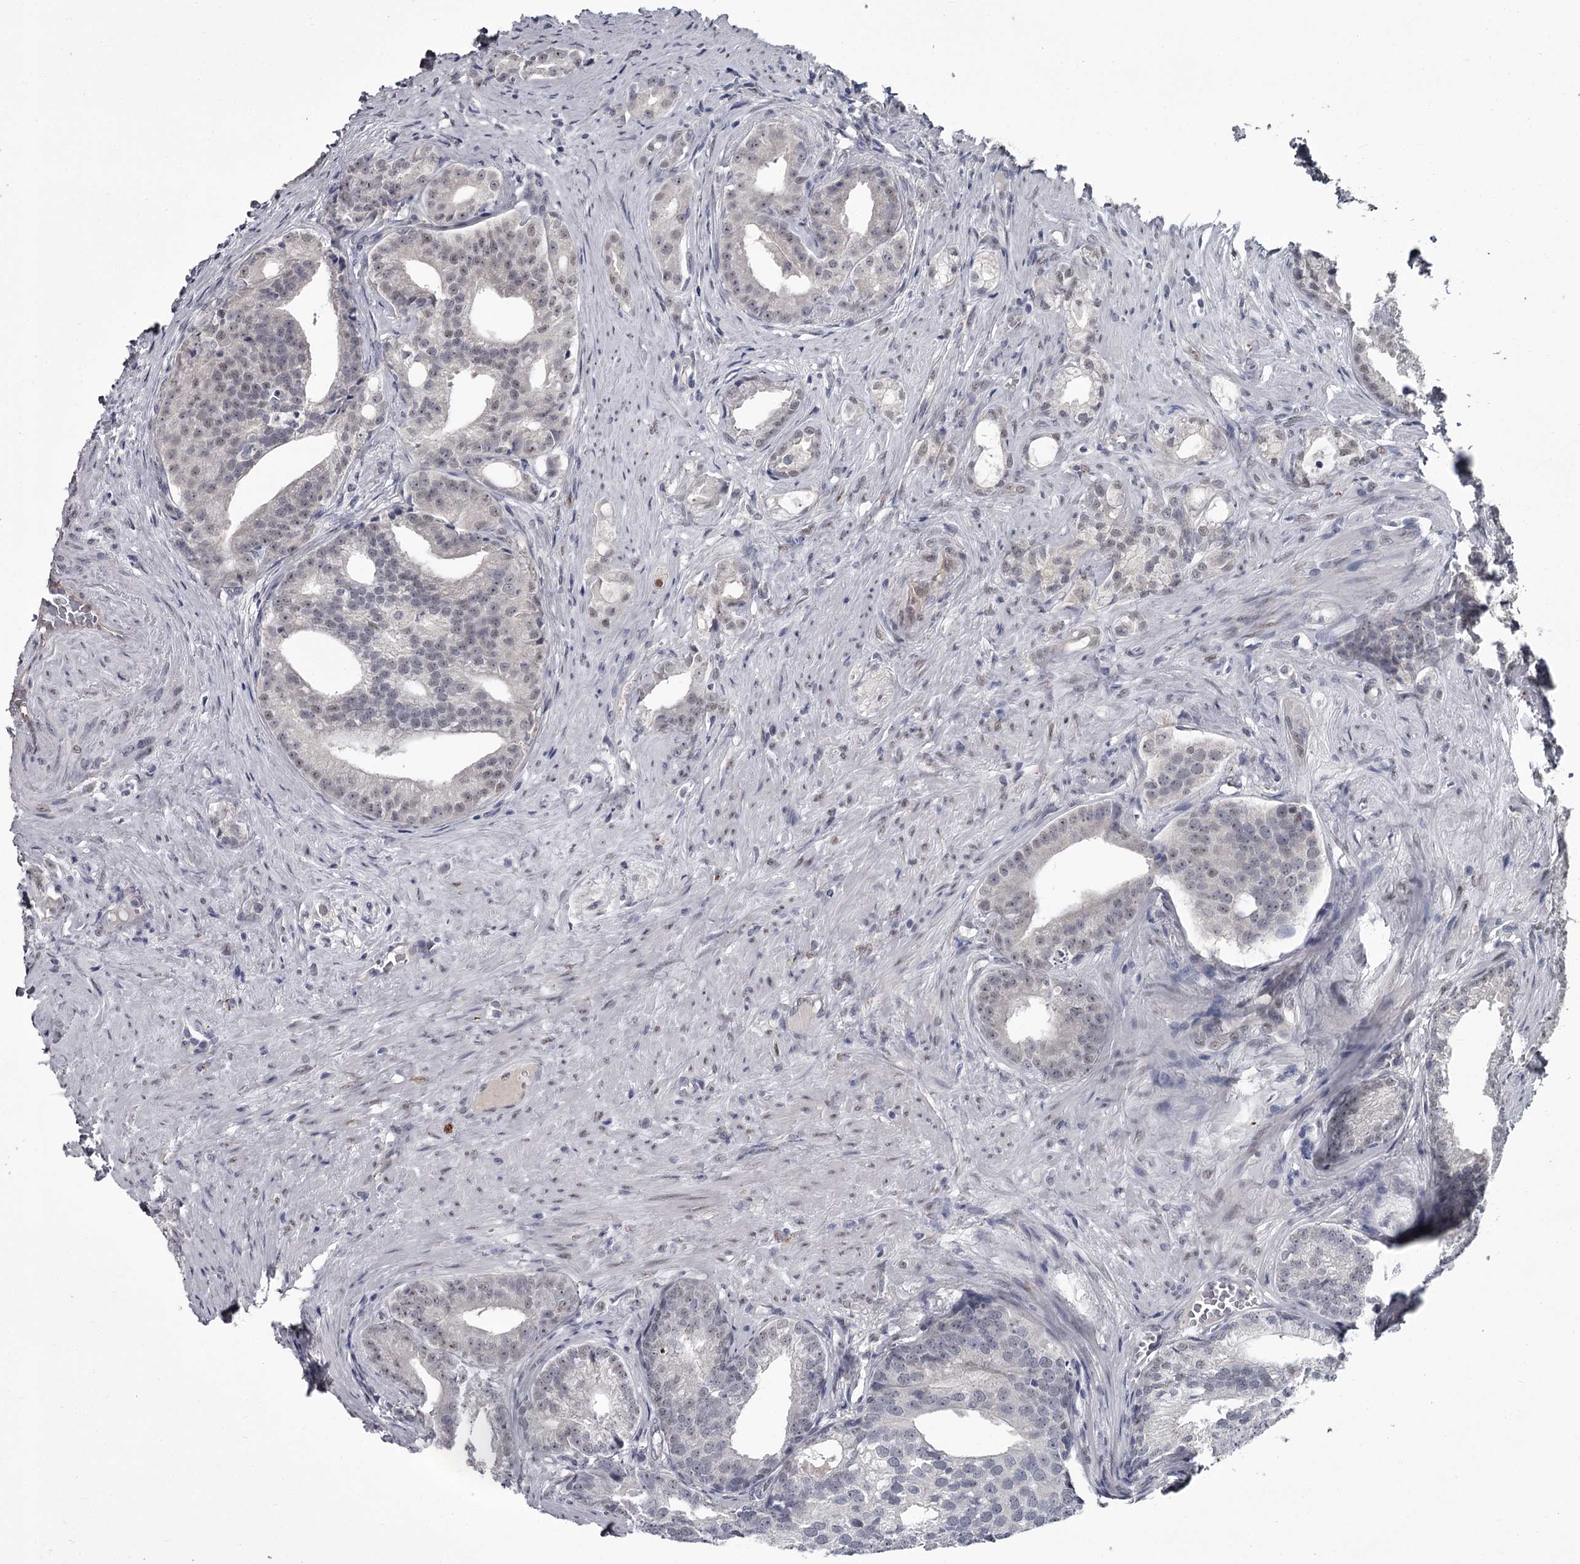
{"staining": {"intensity": "weak", "quantity": "<25%", "location": "nuclear"}, "tissue": "prostate cancer", "cell_type": "Tumor cells", "image_type": "cancer", "snomed": [{"axis": "morphology", "description": "Adenocarcinoma, Low grade"}, {"axis": "topography", "description": "Prostate"}], "caption": "Tumor cells are negative for protein expression in human prostate cancer.", "gene": "PRPF40B", "patient": {"sex": "male", "age": 71}}